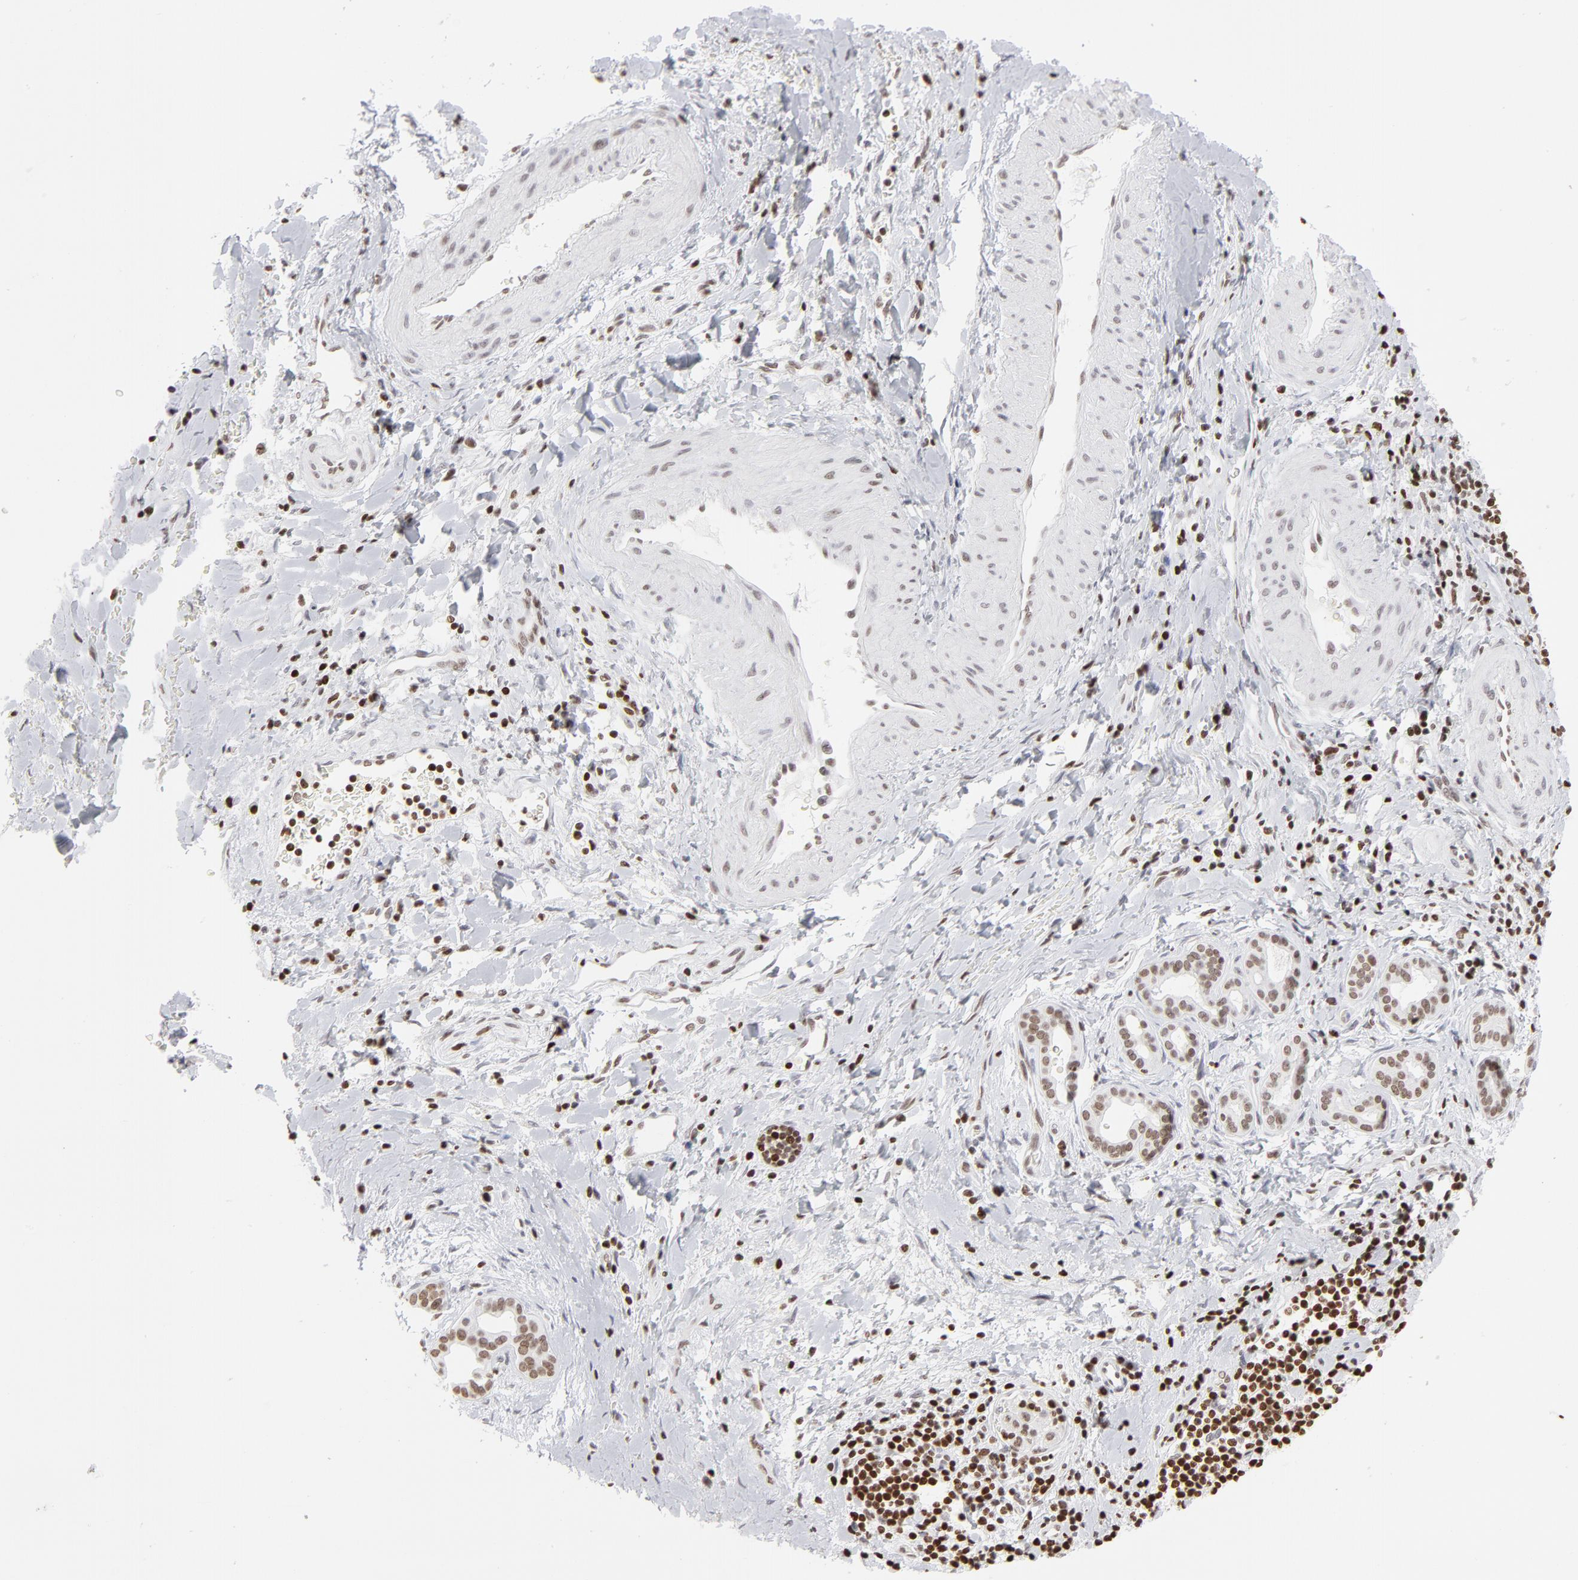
{"staining": {"intensity": "moderate", "quantity": "25%-75%", "location": "nuclear"}, "tissue": "liver cancer", "cell_type": "Tumor cells", "image_type": "cancer", "snomed": [{"axis": "morphology", "description": "Cholangiocarcinoma"}, {"axis": "topography", "description": "Liver"}], "caption": "Liver cancer stained for a protein displays moderate nuclear positivity in tumor cells.", "gene": "PARP1", "patient": {"sex": "male", "age": 57}}